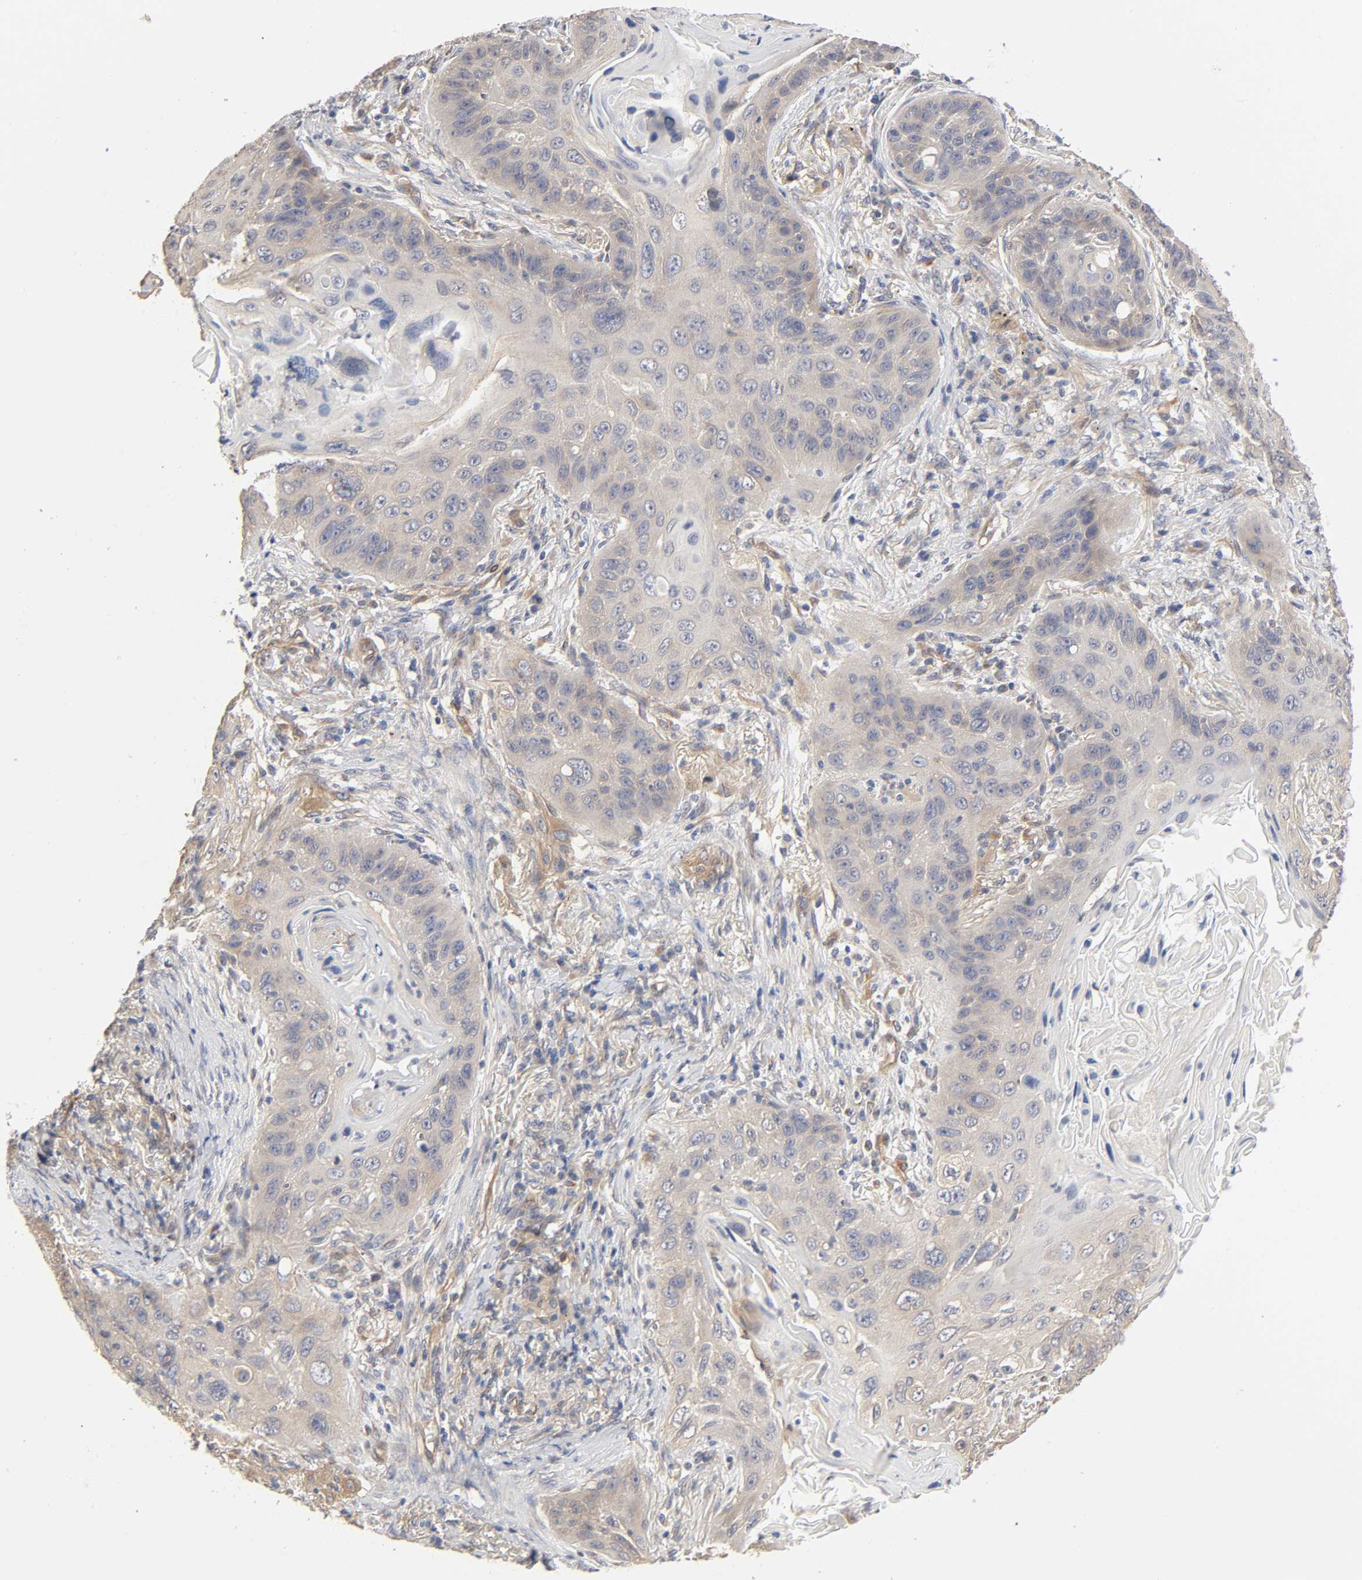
{"staining": {"intensity": "negative", "quantity": "none", "location": "none"}, "tissue": "lung cancer", "cell_type": "Tumor cells", "image_type": "cancer", "snomed": [{"axis": "morphology", "description": "Squamous cell carcinoma, NOS"}, {"axis": "topography", "description": "Lung"}], "caption": "Image shows no protein expression in tumor cells of lung cancer tissue. (DAB IHC with hematoxylin counter stain).", "gene": "RAB13", "patient": {"sex": "female", "age": 67}}